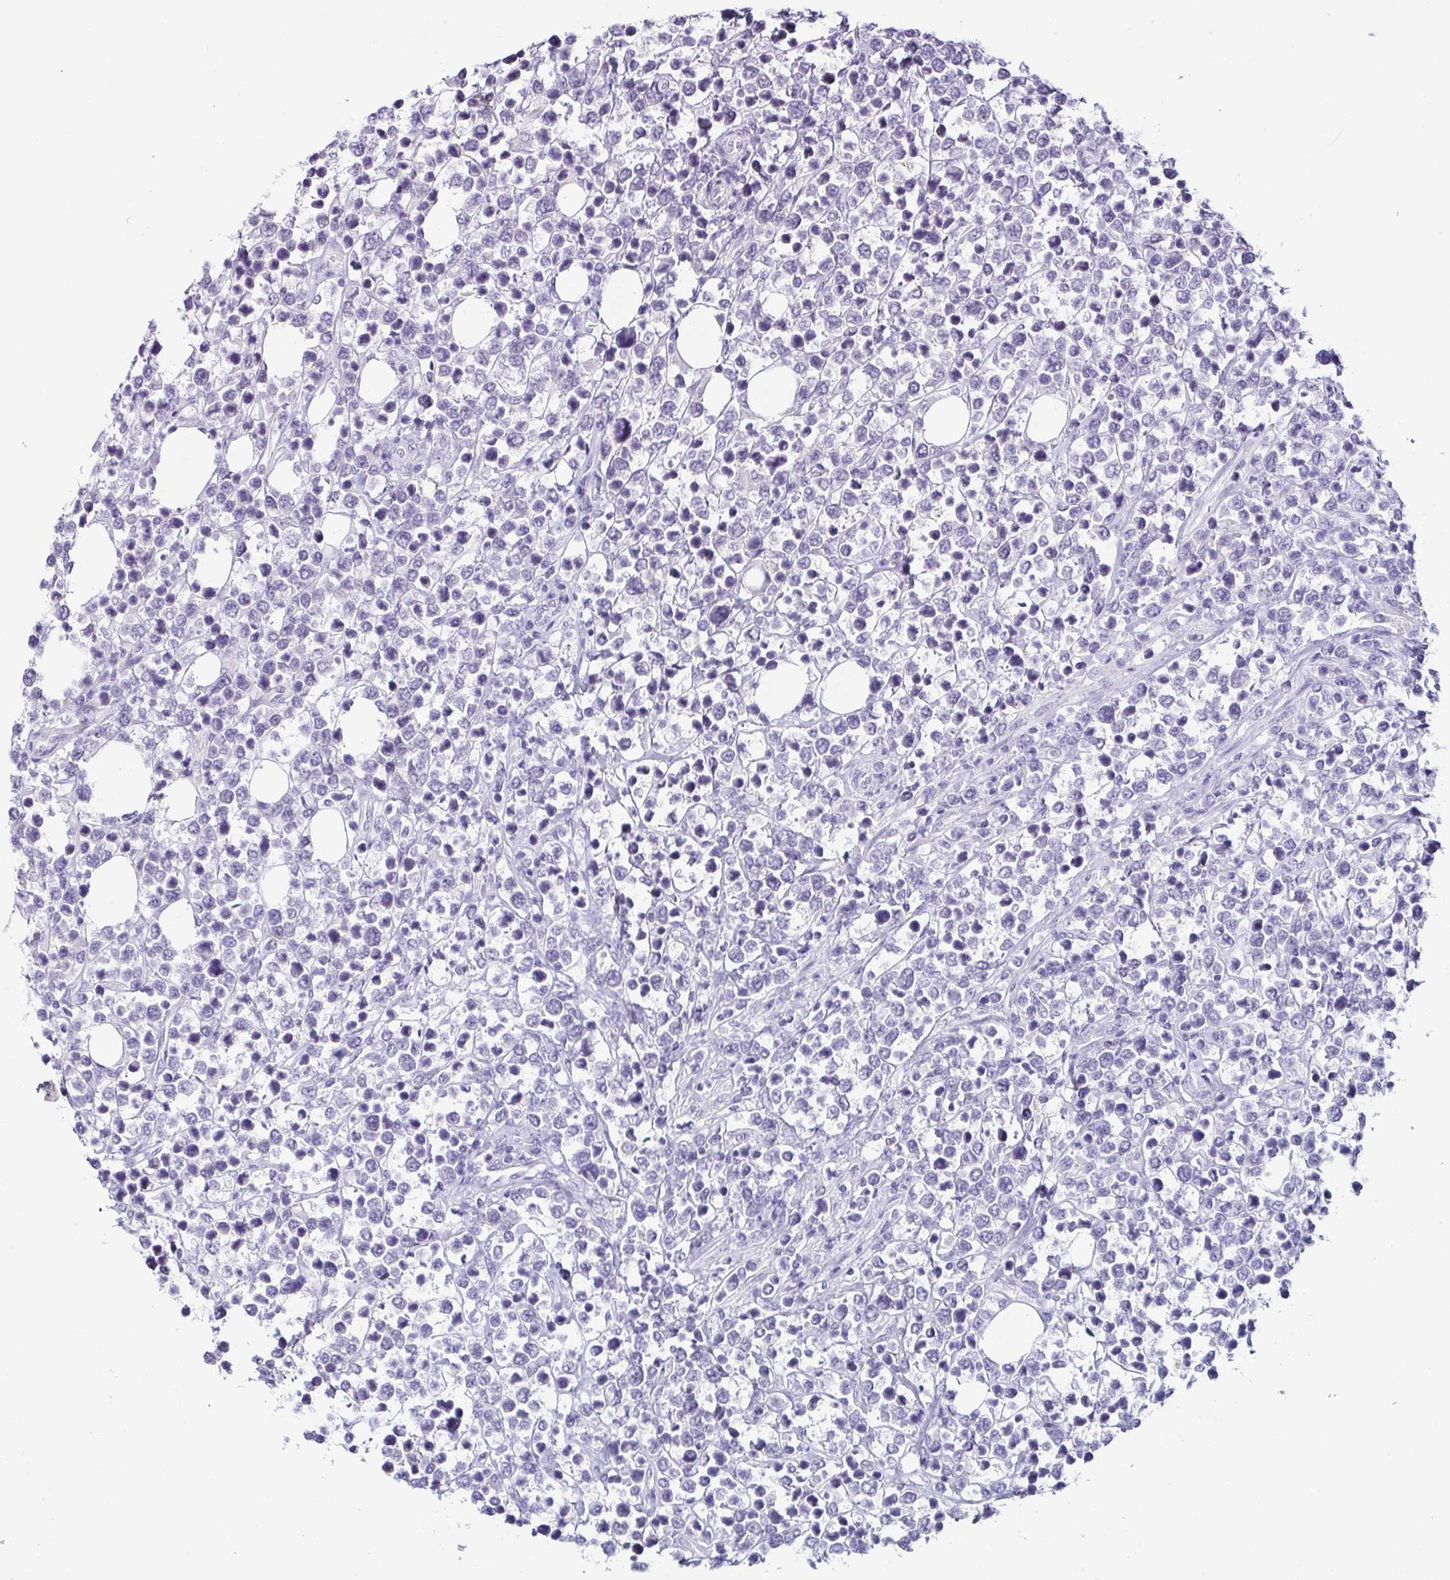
{"staining": {"intensity": "negative", "quantity": "none", "location": "none"}, "tissue": "lymphoma", "cell_type": "Tumor cells", "image_type": "cancer", "snomed": [{"axis": "morphology", "description": "Malignant lymphoma, non-Hodgkin's type, Low grade"}, {"axis": "topography", "description": "Lymph node"}], "caption": "Human malignant lymphoma, non-Hodgkin's type (low-grade) stained for a protein using immunohistochemistry (IHC) exhibits no positivity in tumor cells.", "gene": "TP73", "patient": {"sex": "male", "age": 60}}